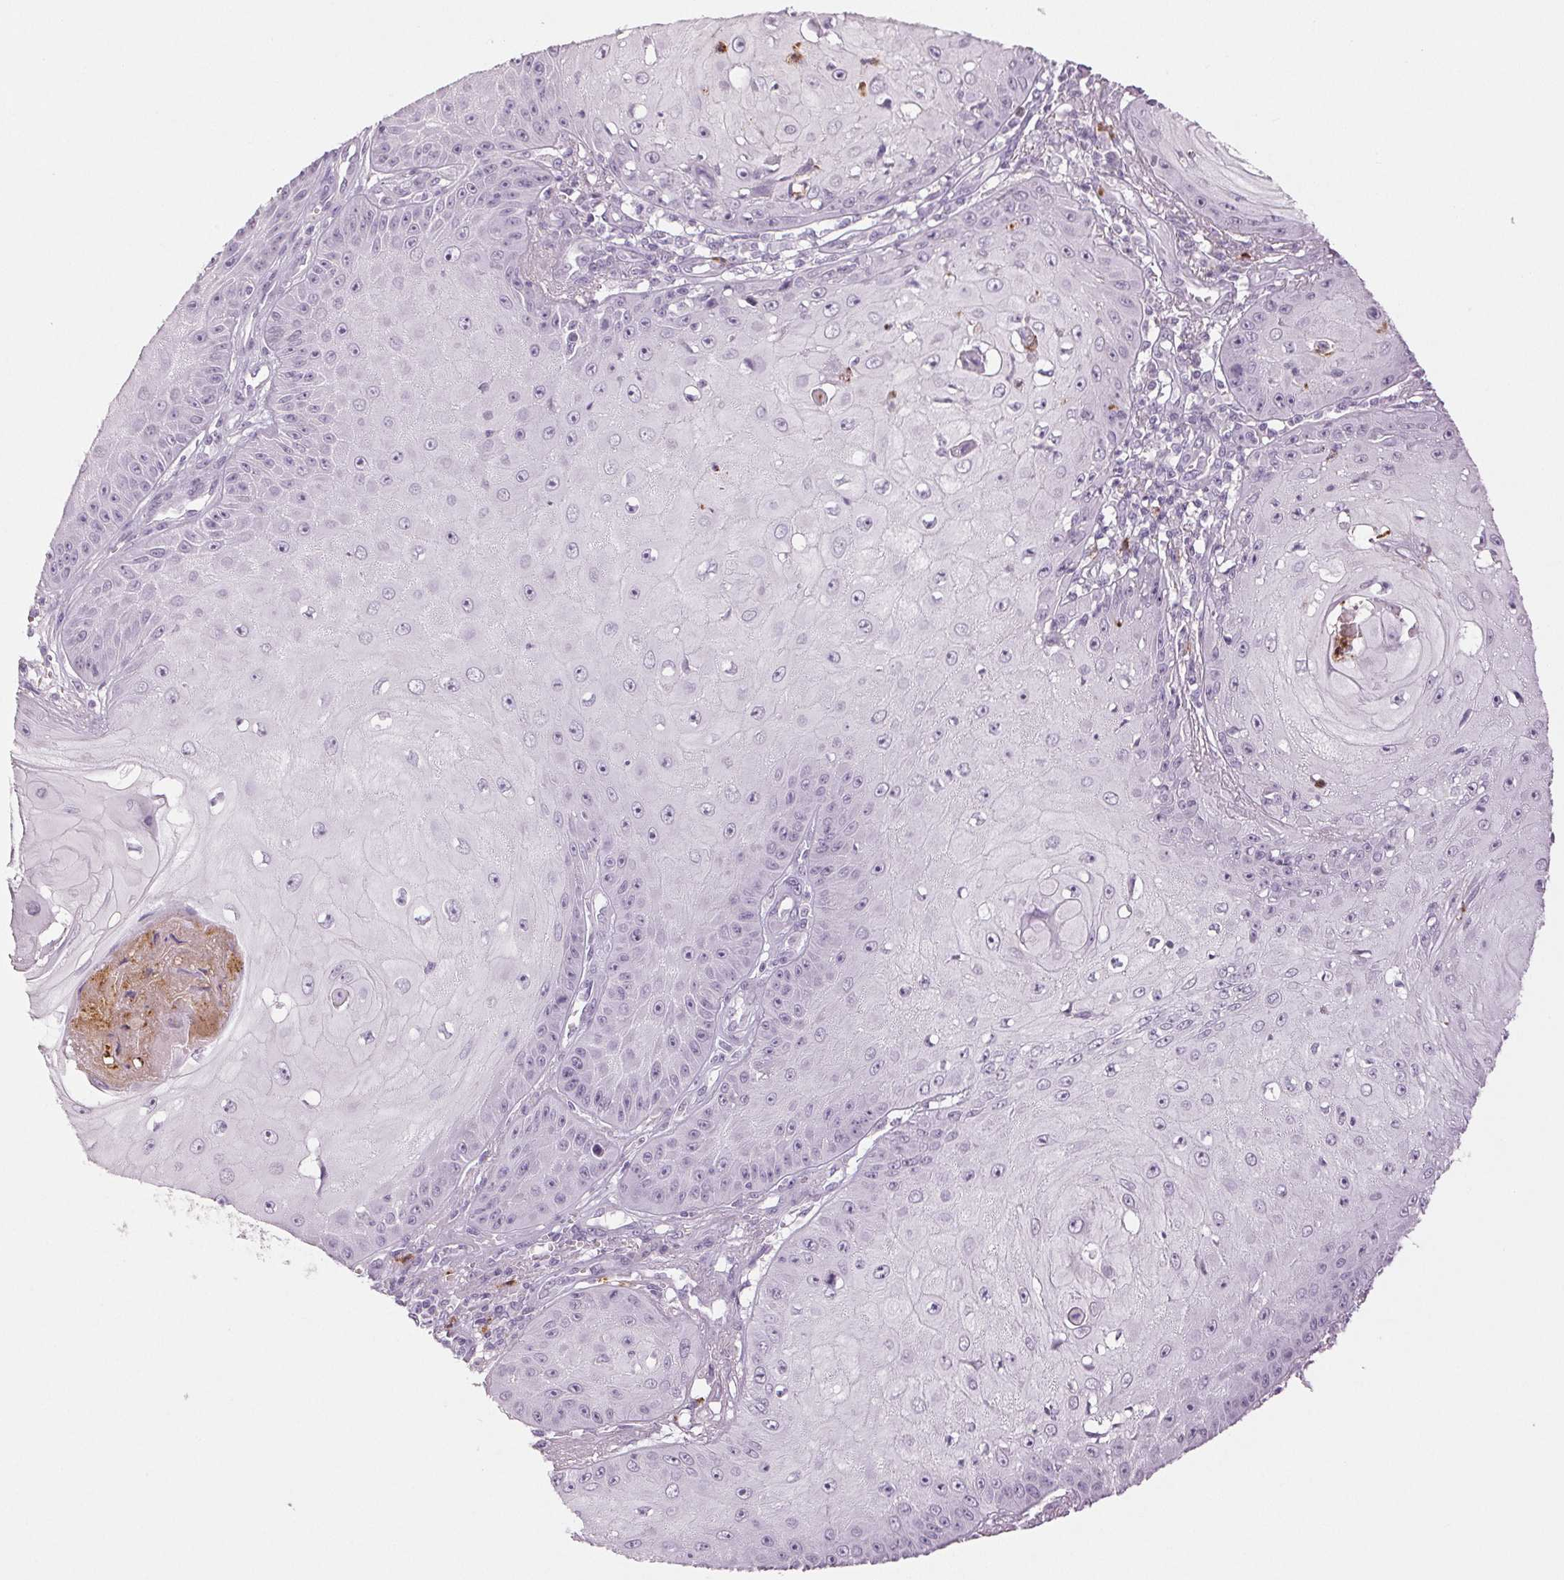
{"staining": {"intensity": "negative", "quantity": "none", "location": "none"}, "tissue": "skin cancer", "cell_type": "Tumor cells", "image_type": "cancer", "snomed": [{"axis": "morphology", "description": "Squamous cell carcinoma, NOS"}, {"axis": "topography", "description": "Skin"}], "caption": "This is an IHC image of squamous cell carcinoma (skin). There is no expression in tumor cells.", "gene": "LTF", "patient": {"sex": "male", "age": 70}}